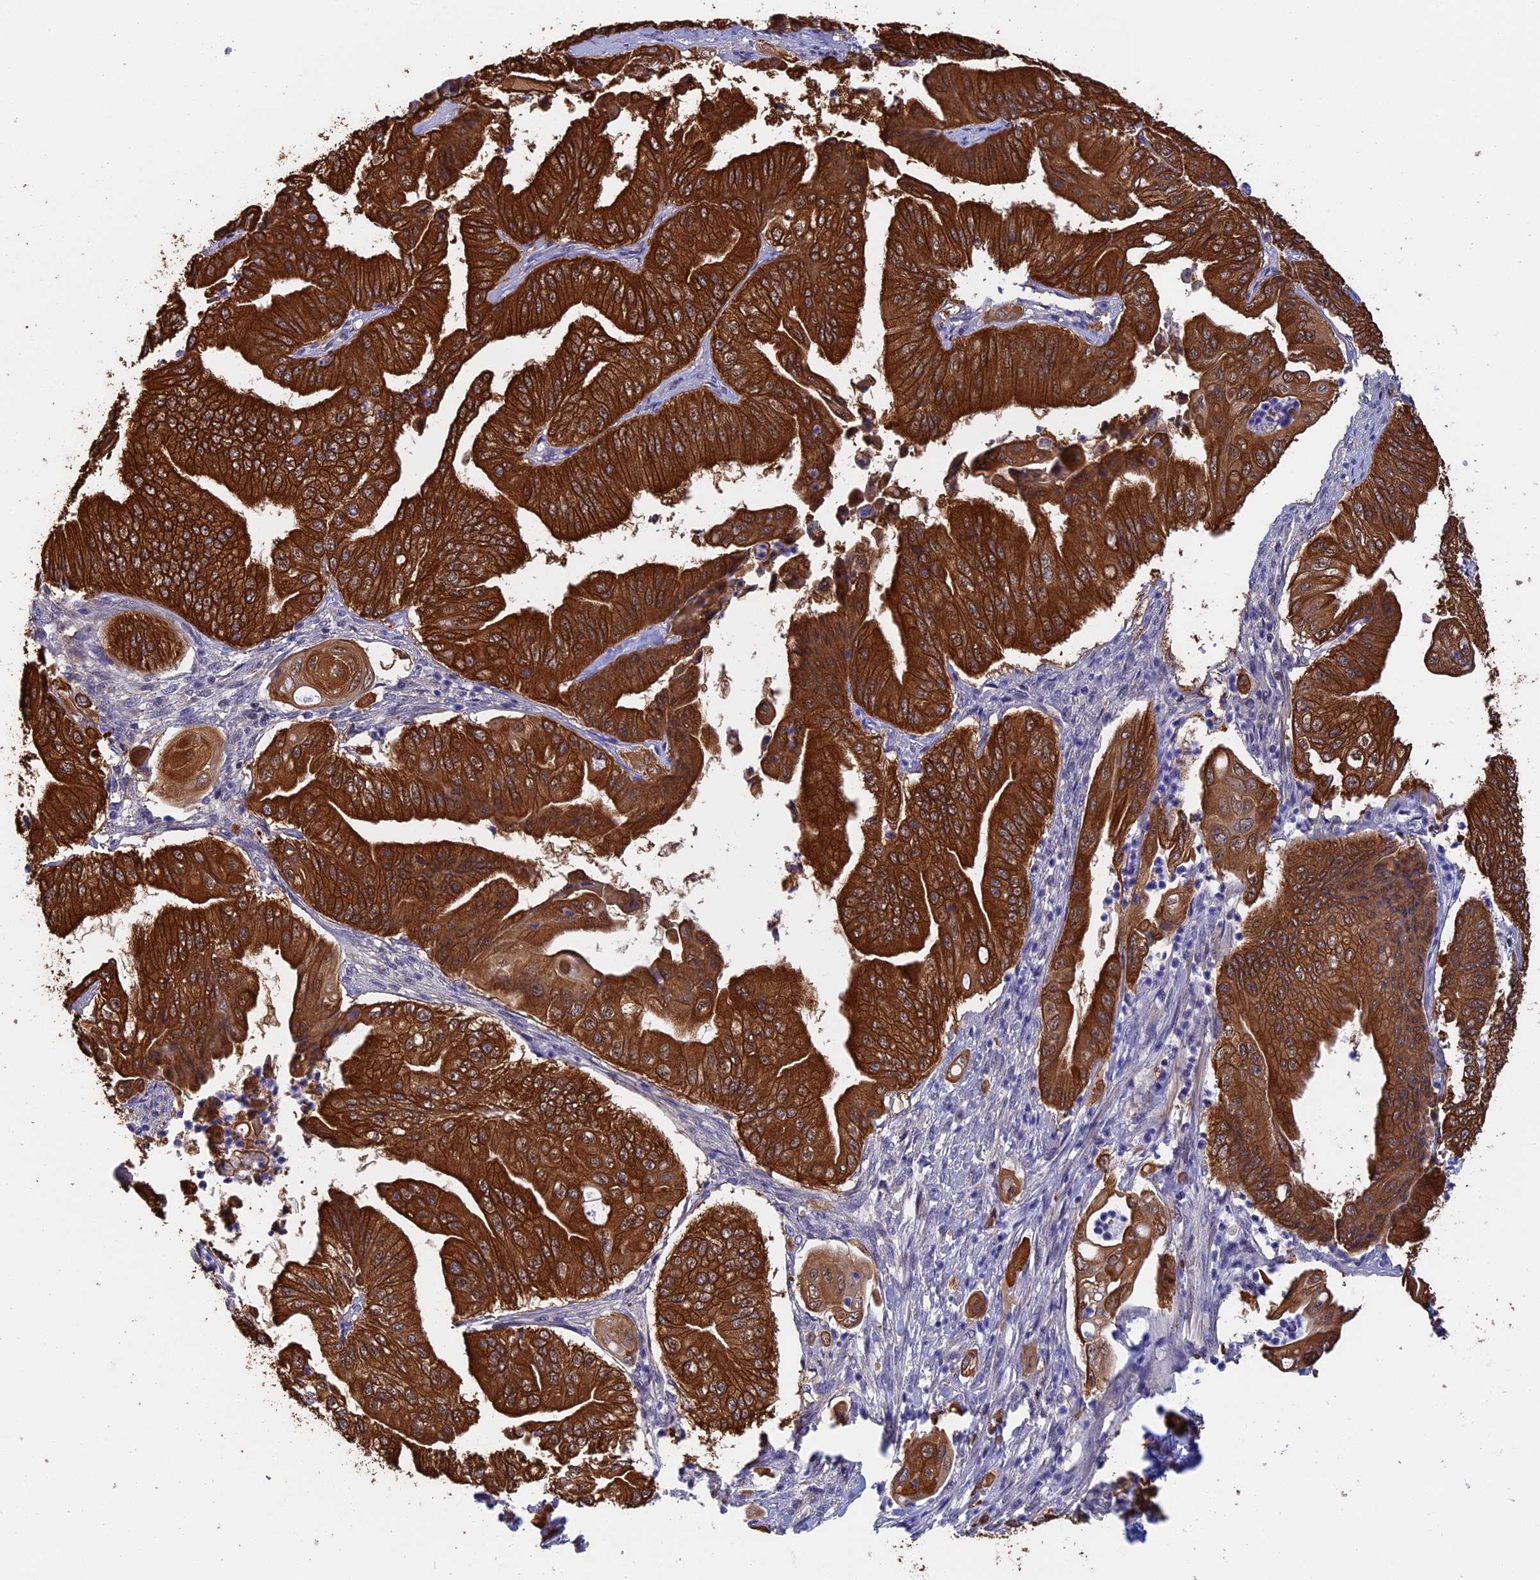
{"staining": {"intensity": "strong", "quantity": ">75%", "location": "cytoplasmic/membranous"}, "tissue": "pancreatic cancer", "cell_type": "Tumor cells", "image_type": "cancer", "snomed": [{"axis": "morphology", "description": "Adenocarcinoma, NOS"}, {"axis": "topography", "description": "Pancreas"}], "caption": "This micrograph shows adenocarcinoma (pancreatic) stained with IHC to label a protein in brown. The cytoplasmic/membranous of tumor cells show strong positivity for the protein. Nuclei are counter-stained blue.", "gene": "STUB1", "patient": {"sex": "female", "age": 77}}